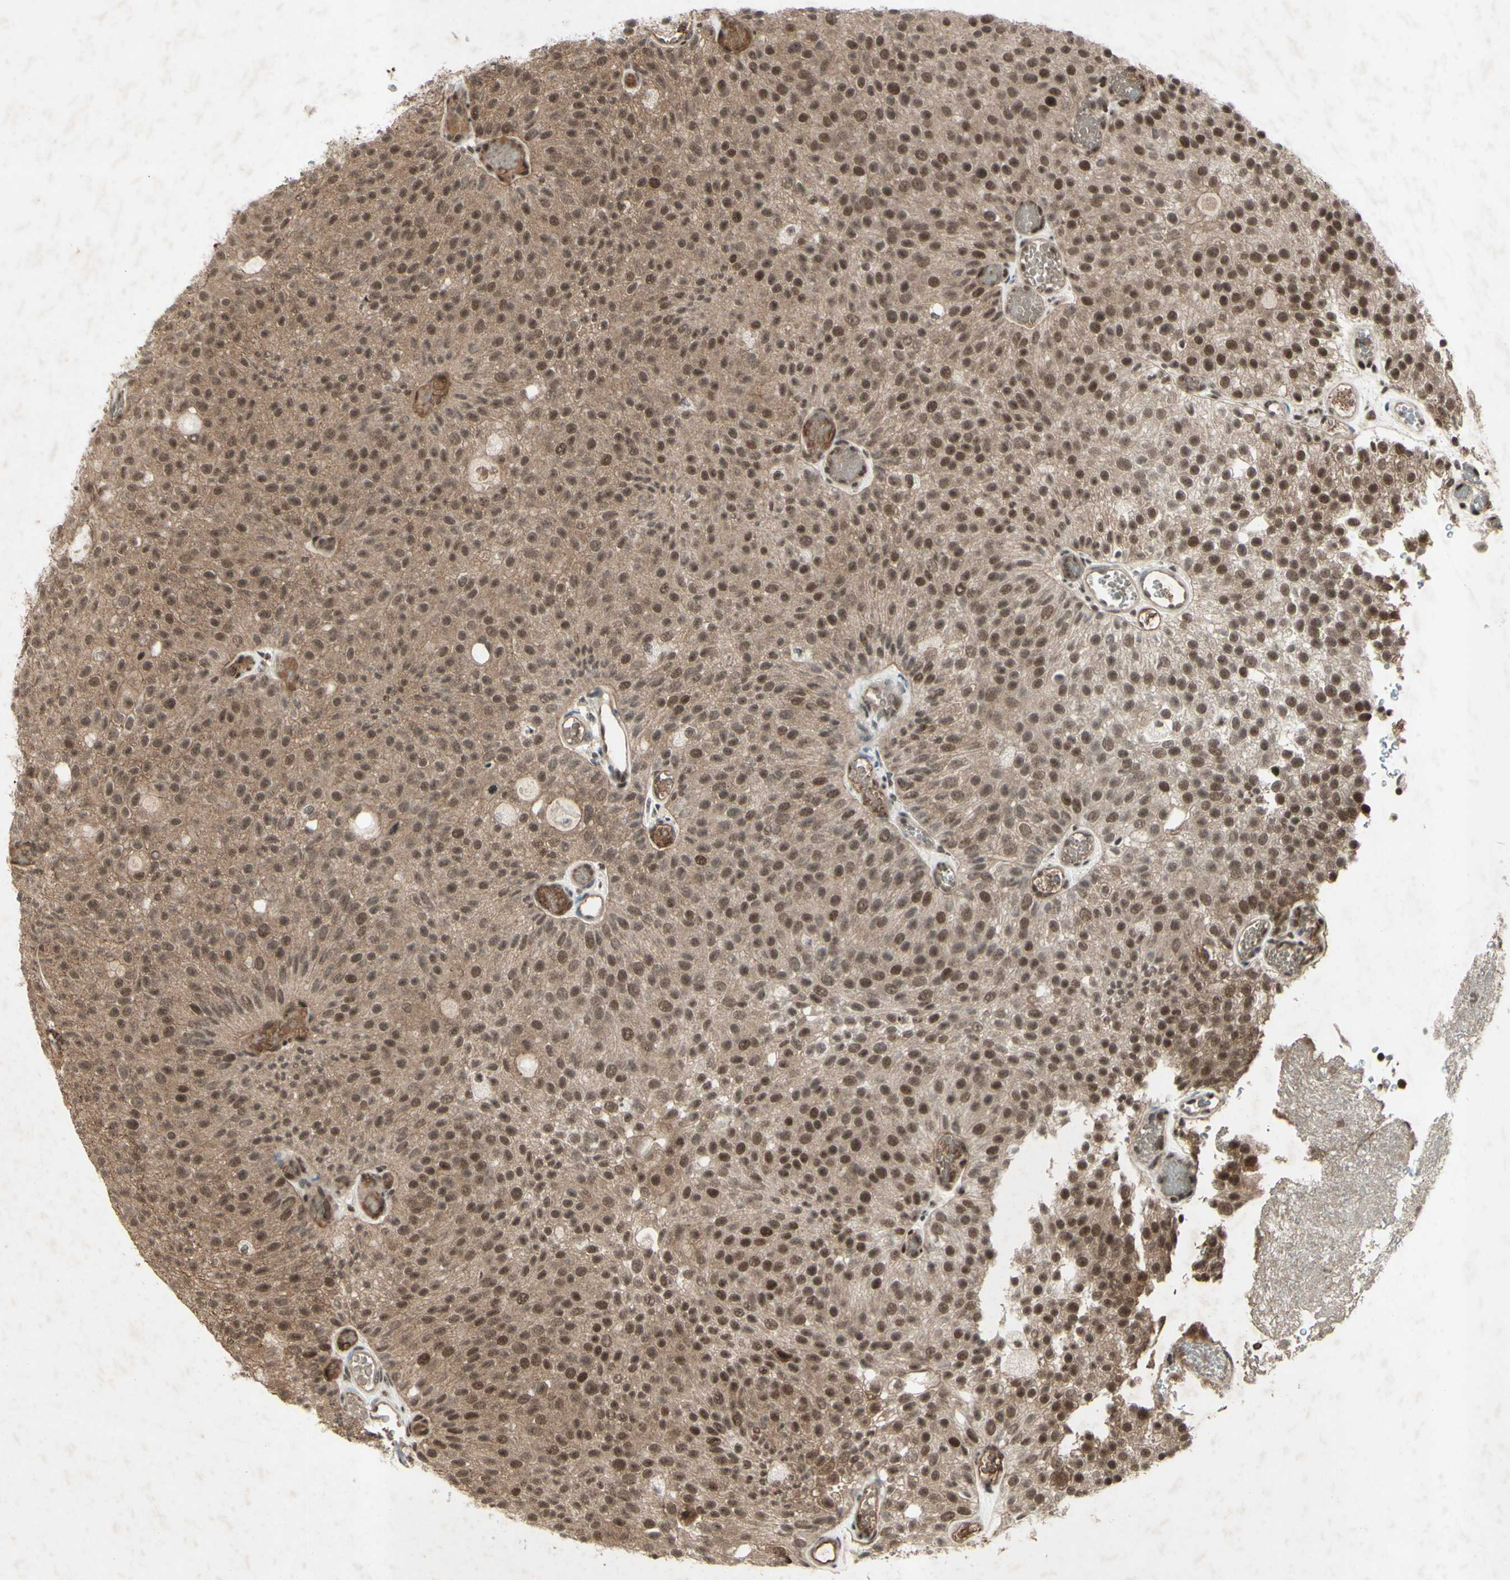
{"staining": {"intensity": "moderate", "quantity": "25%-75%", "location": "cytoplasmic/membranous,nuclear"}, "tissue": "urothelial cancer", "cell_type": "Tumor cells", "image_type": "cancer", "snomed": [{"axis": "morphology", "description": "Urothelial carcinoma, Low grade"}, {"axis": "topography", "description": "Urinary bladder"}], "caption": "Immunohistochemistry (DAB (3,3'-diaminobenzidine)) staining of low-grade urothelial carcinoma demonstrates moderate cytoplasmic/membranous and nuclear protein expression in approximately 25%-75% of tumor cells.", "gene": "SNW1", "patient": {"sex": "male", "age": 78}}